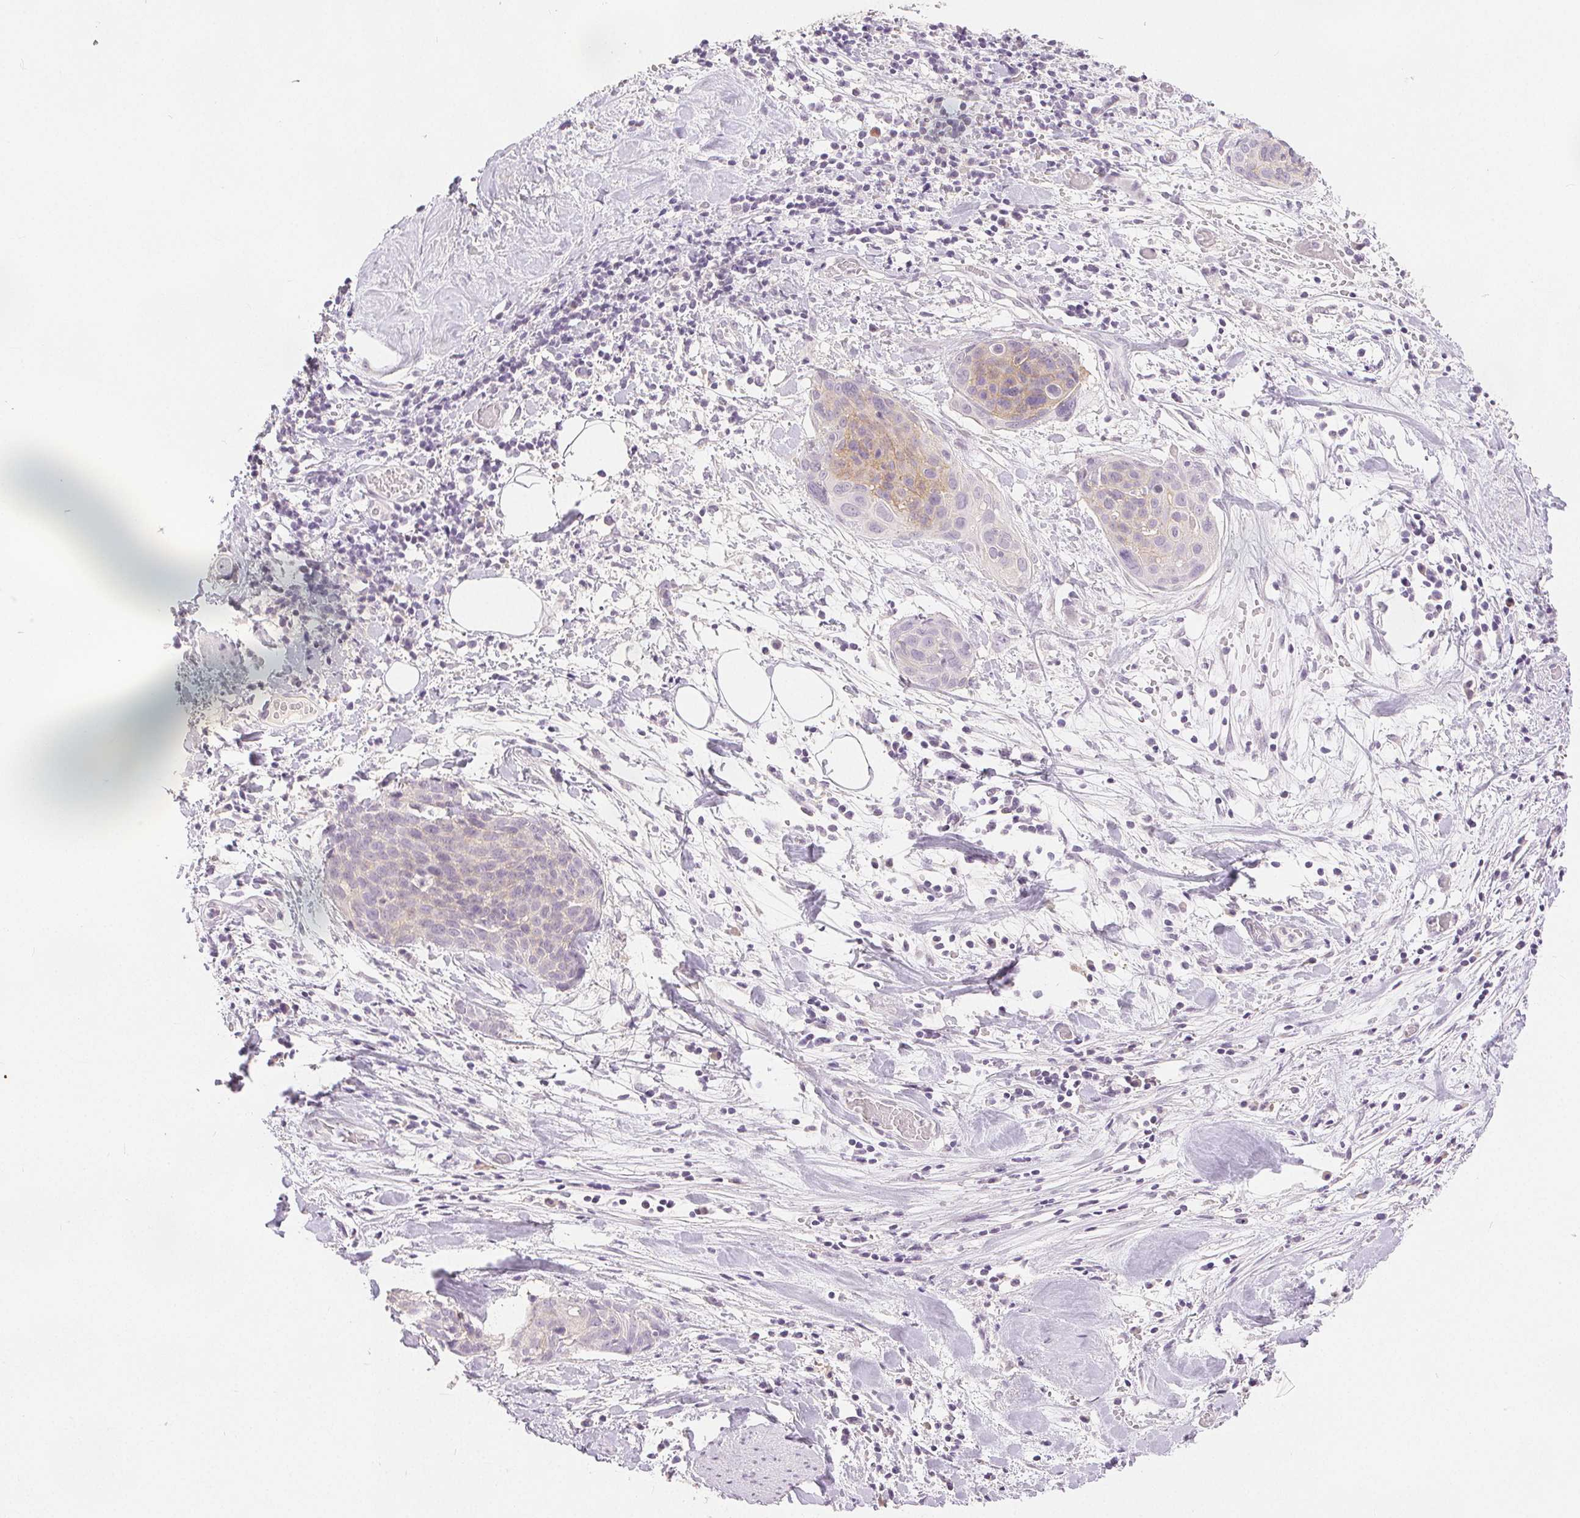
{"staining": {"intensity": "negative", "quantity": "none", "location": "none"}, "tissue": "cervical cancer", "cell_type": "Tumor cells", "image_type": "cancer", "snomed": [{"axis": "morphology", "description": "Squamous cell carcinoma, NOS"}, {"axis": "topography", "description": "Cervix"}], "caption": "The photomicrograph shows no significant positivity in tumor cells of cervical cancer (squamous cell carcinoma).", "gene": "CA12", "patient": {"sex": "female", "age": 39}}